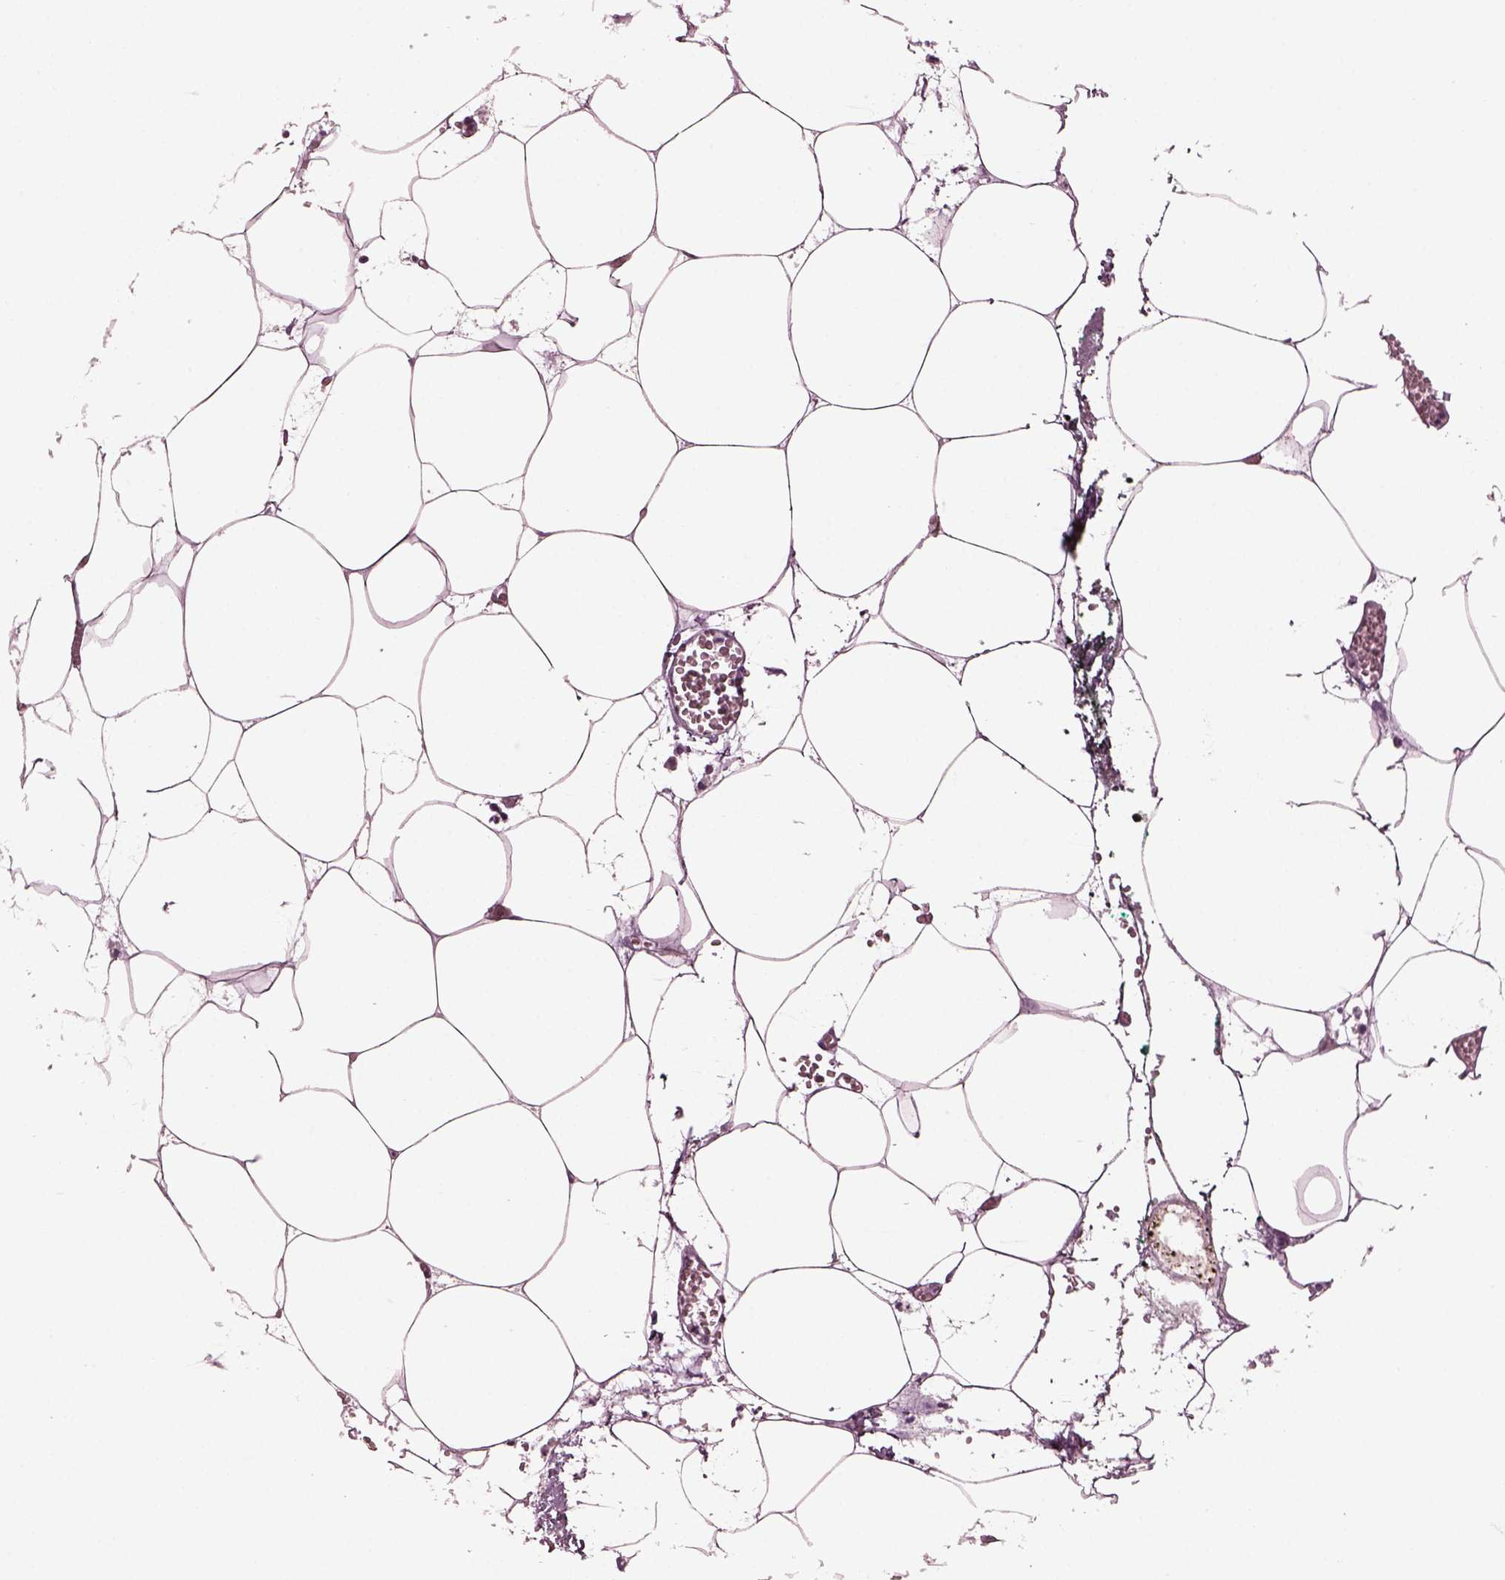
{"staining": {"intensity": "negative", "quantity": "none", "location": "none"}, "tissue": "adipose tissue", "cell_type": "Adipocytes", "image_type": "normal", "snomed": [{"axis": "morphology", "description": "Normal tissue, NOS"}, {"axis": "topography", "description": "Adipose tissue"}, {"axis": "topography", "description": "Pancreas"}, {"axis": "topography", "description": "Peripheral nerve tissue"}], "caption": "Immunohistochemical staining of benign human adipose tissue shows no significant positivity in adipocytes.", "gene": "GDF11", "patient": {"sex": "female", "age": 58}}